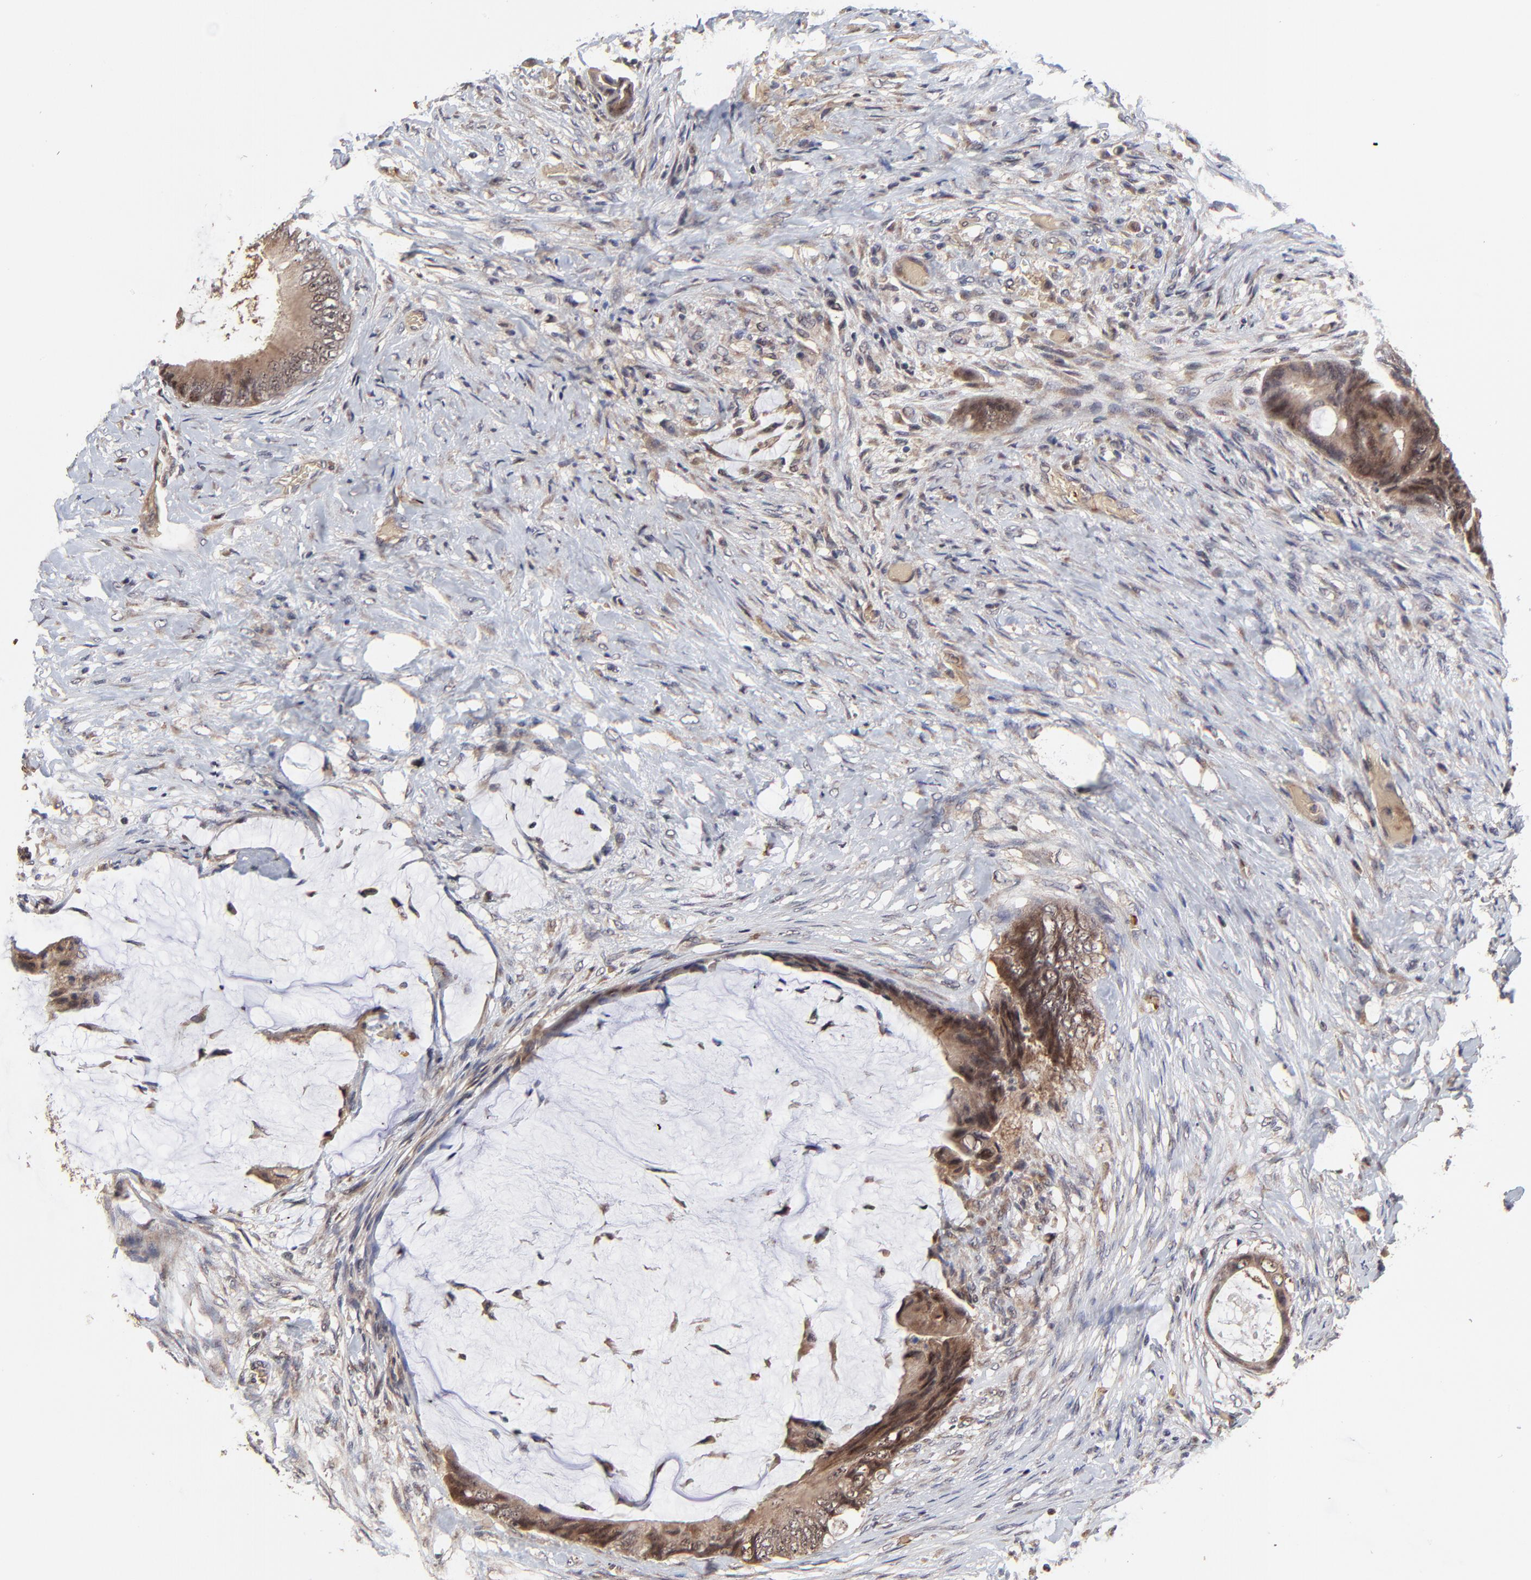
{"staining": {"intensity": "moderate", "quantity": ">75%", "location": "cytoplasmic/membranous,nuclear"}, "tissue": "colorectal cancer", "cell_type": "Tumor cells", "image_type": "cancer", "snomed": [{"axis": "morphology", "description": "Normal tissue, NOS"}, {"axis": "morphology", "description": "Adenocarcinoma, NOS"}, {"axis": "topography", "description": "Rectum"}, {"axis": "topography", "description": "Peripheral nerve tissue"}], "caption": "Colorectal cancer stained for a protein shows moderate cytoplasmic/membranous and nuclear positivity in tumor cells.", "gene": "FRMD8", "patient": {"sex": "female", "age": 77}}